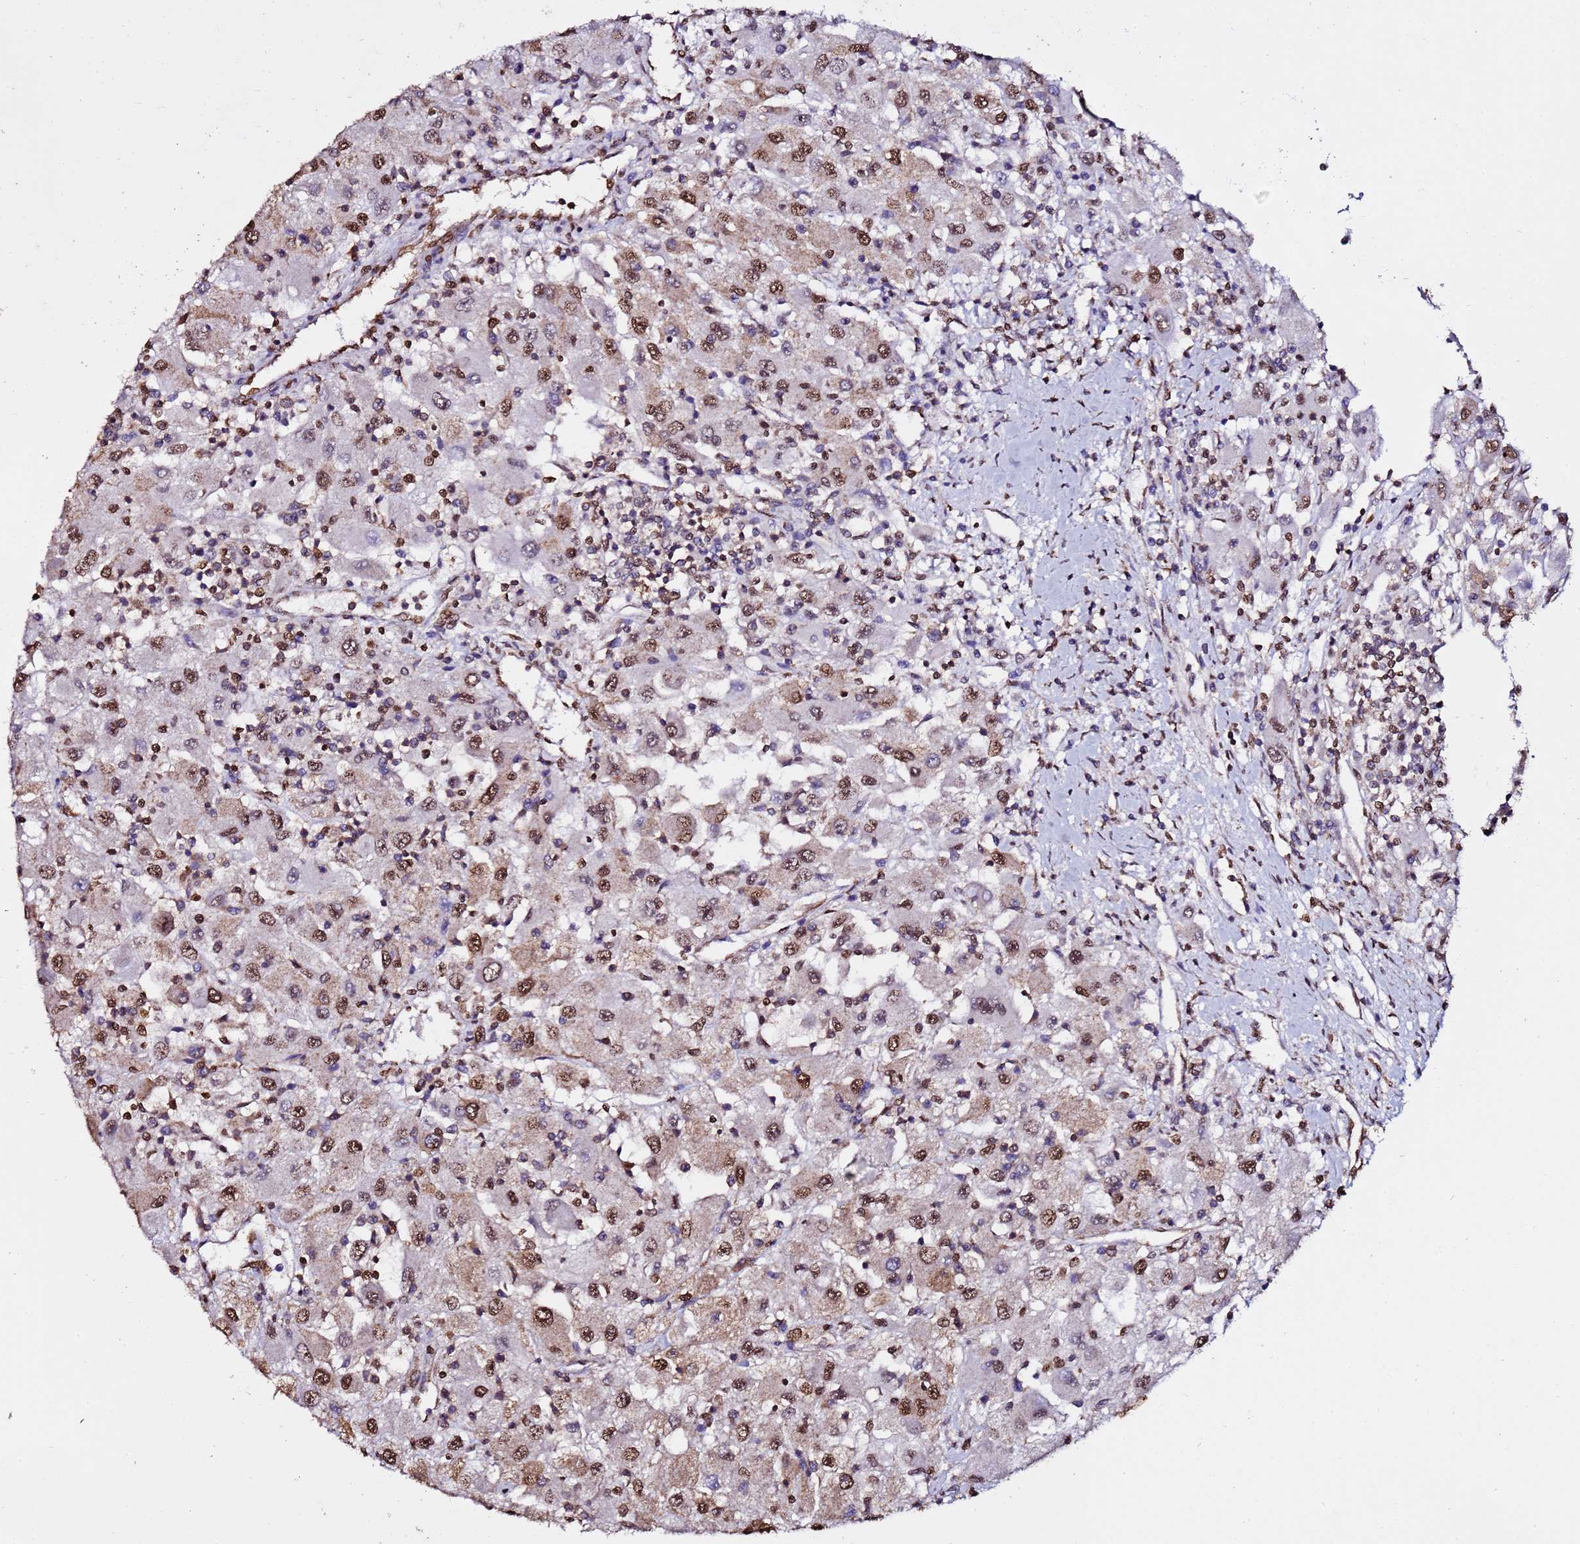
{"staining": {"intensity": "moderate", "quantity": ">75%", "location": "nuclear"}, "tissue": "renal cancer", "cell_type": "Tumor cells", "image_type": "cancer", "snomed": [{"axis": "morphology", "description": "Adenocarcinoma, NOS"}, {"axis": "topography", "description": "Kidney"}], "caption": "There is medium levels of moderate nuclear positivity in tumor cells of renal cancer (adenocarcinoma), as demonstrated by immunohistochemical staining (brown color).", "gene": "TRIP6", "patient": {"sex": "female", "age": 67}}